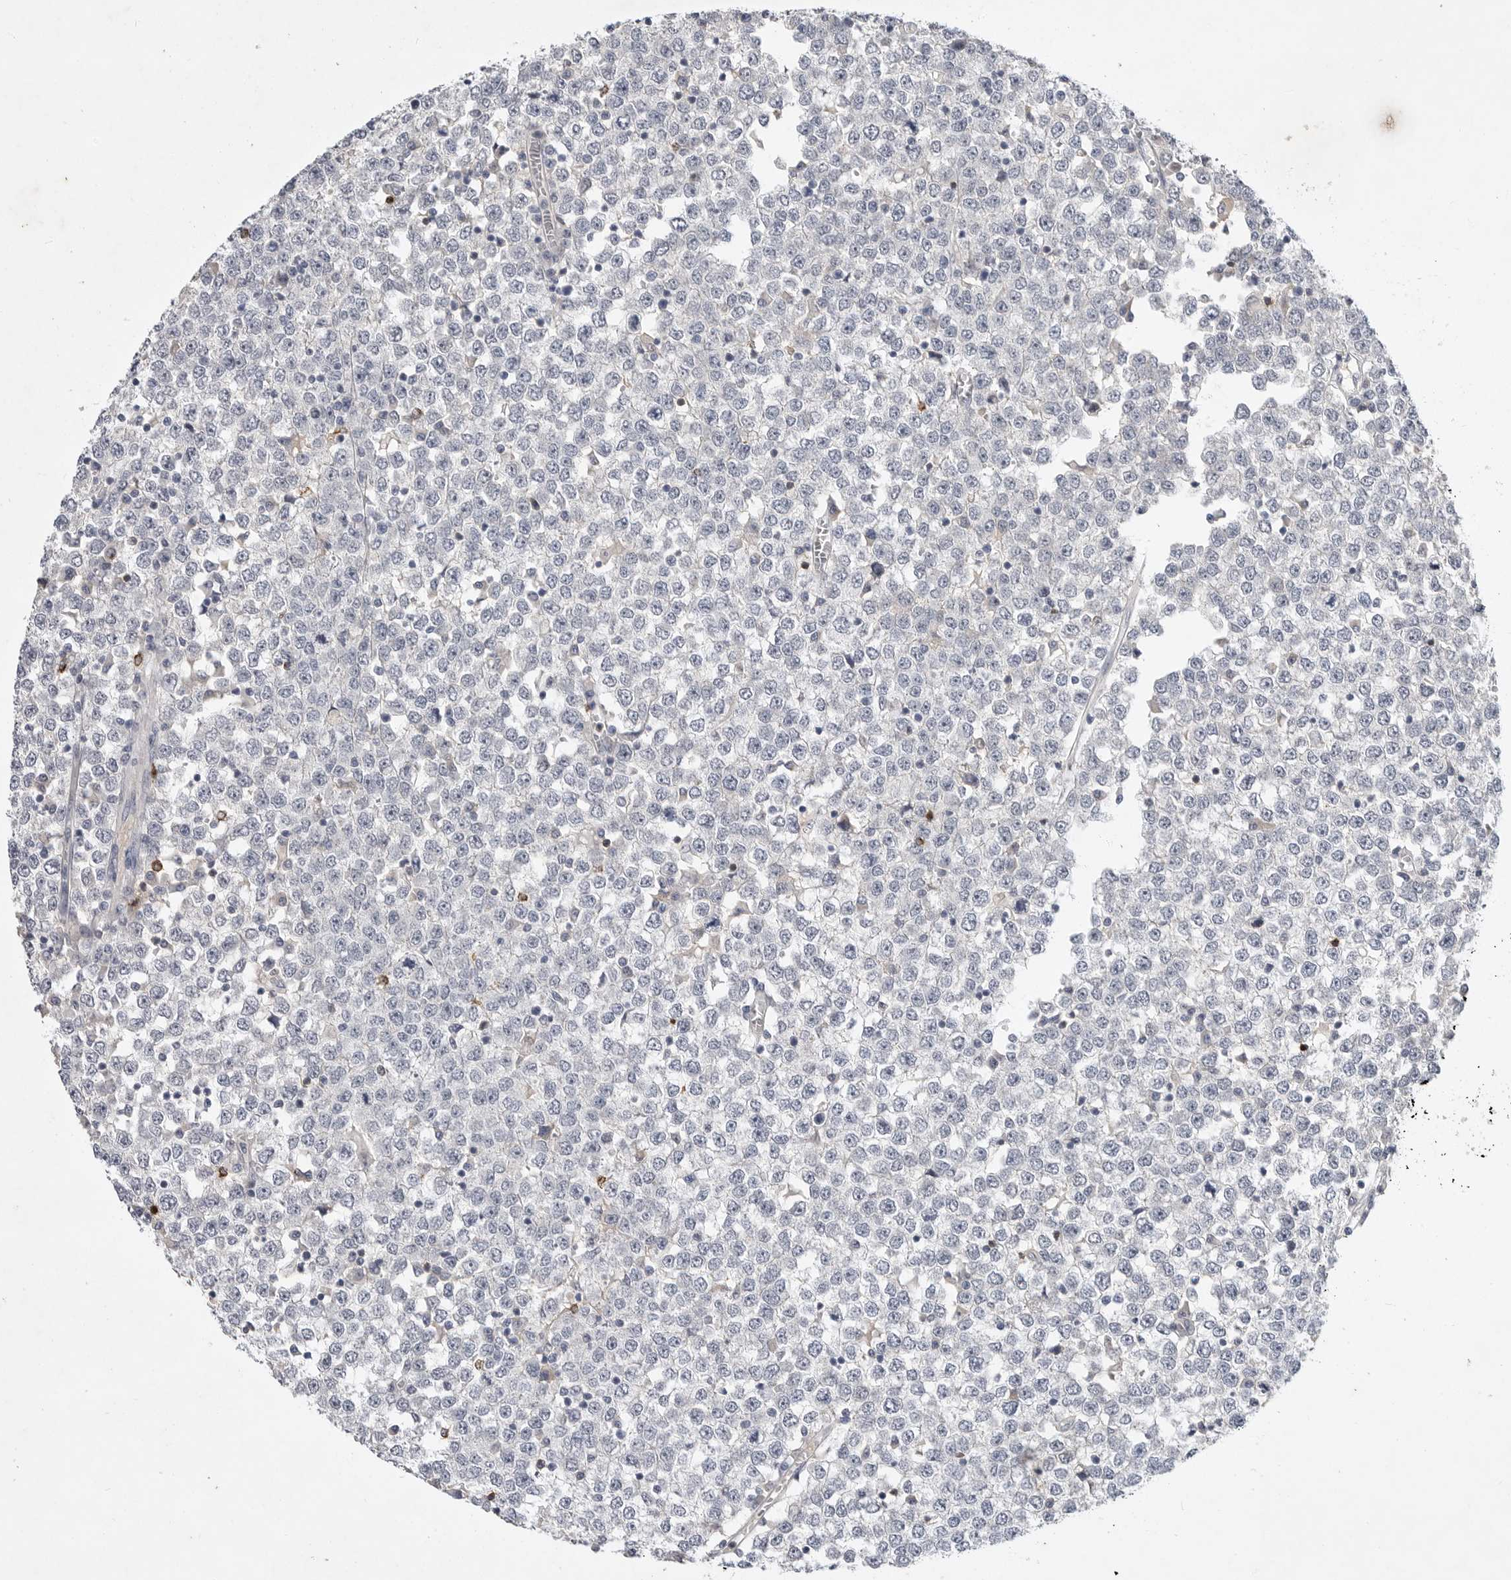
{"staining": {"intensity": "negative", "quantity": "none", "location": "none"}, "tissue": "testis cancer", "cell_type": "Tumor cells", "image_type": "cancer", "snomed": [{"axis": "morphology", "description": "Seminoma, NOS"}, {"axis": "topography", "description": "Testis"}], "caption": "Human testis seminoma stained for a protein using IHC exhibits no staining in tumor cells.", "gene": "ITGAD", "patient": {"sex": "male", "age": 65}}